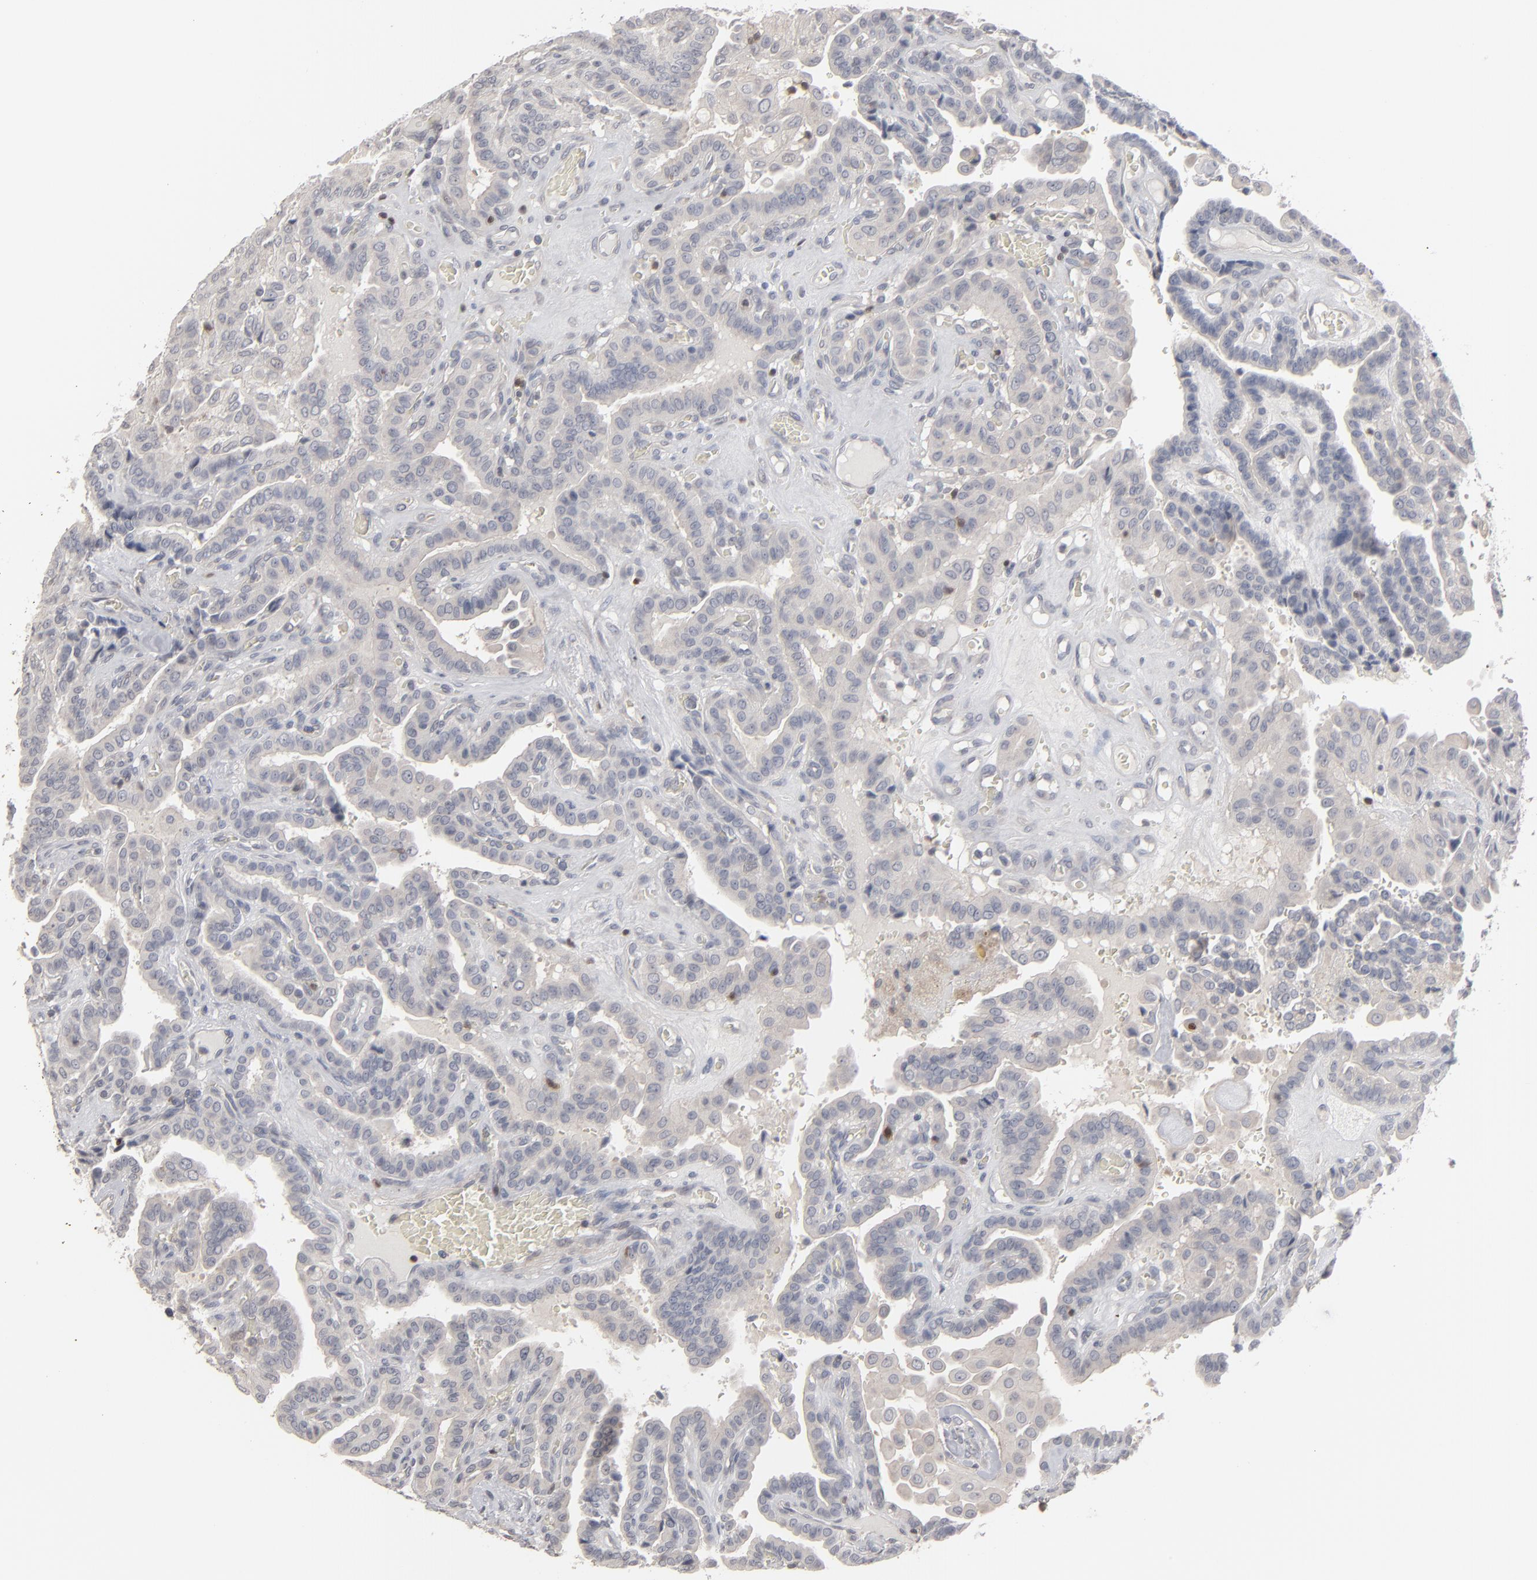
{"staining": {"intensity": "weak", "quantity": ">75%", "location": "cytoplasmic/membranous"}, "tissue": "thyroid cancer", "cell_type": "Tumor cells", "image_type": "cancer", "snomed": [{"axis": "morphology", "description": "Papillary adenocarcinoma, NOS"}, {"axis": "topography", "description": "Thyroid gland"}], "caption": "Immunohistochemistry (IHC) image of neoplastic tissue: human papillary adenocarcinoma (thyroid) stained using immunohistochemistry shows low levels of weak protein expression localized specifically in the cytoplasmic/membranous of tumor cells, appearing as a cytoplasmic/membranous brown color.", "gene": "STAT4", "patient": {"sex": "male", "age": 87}}